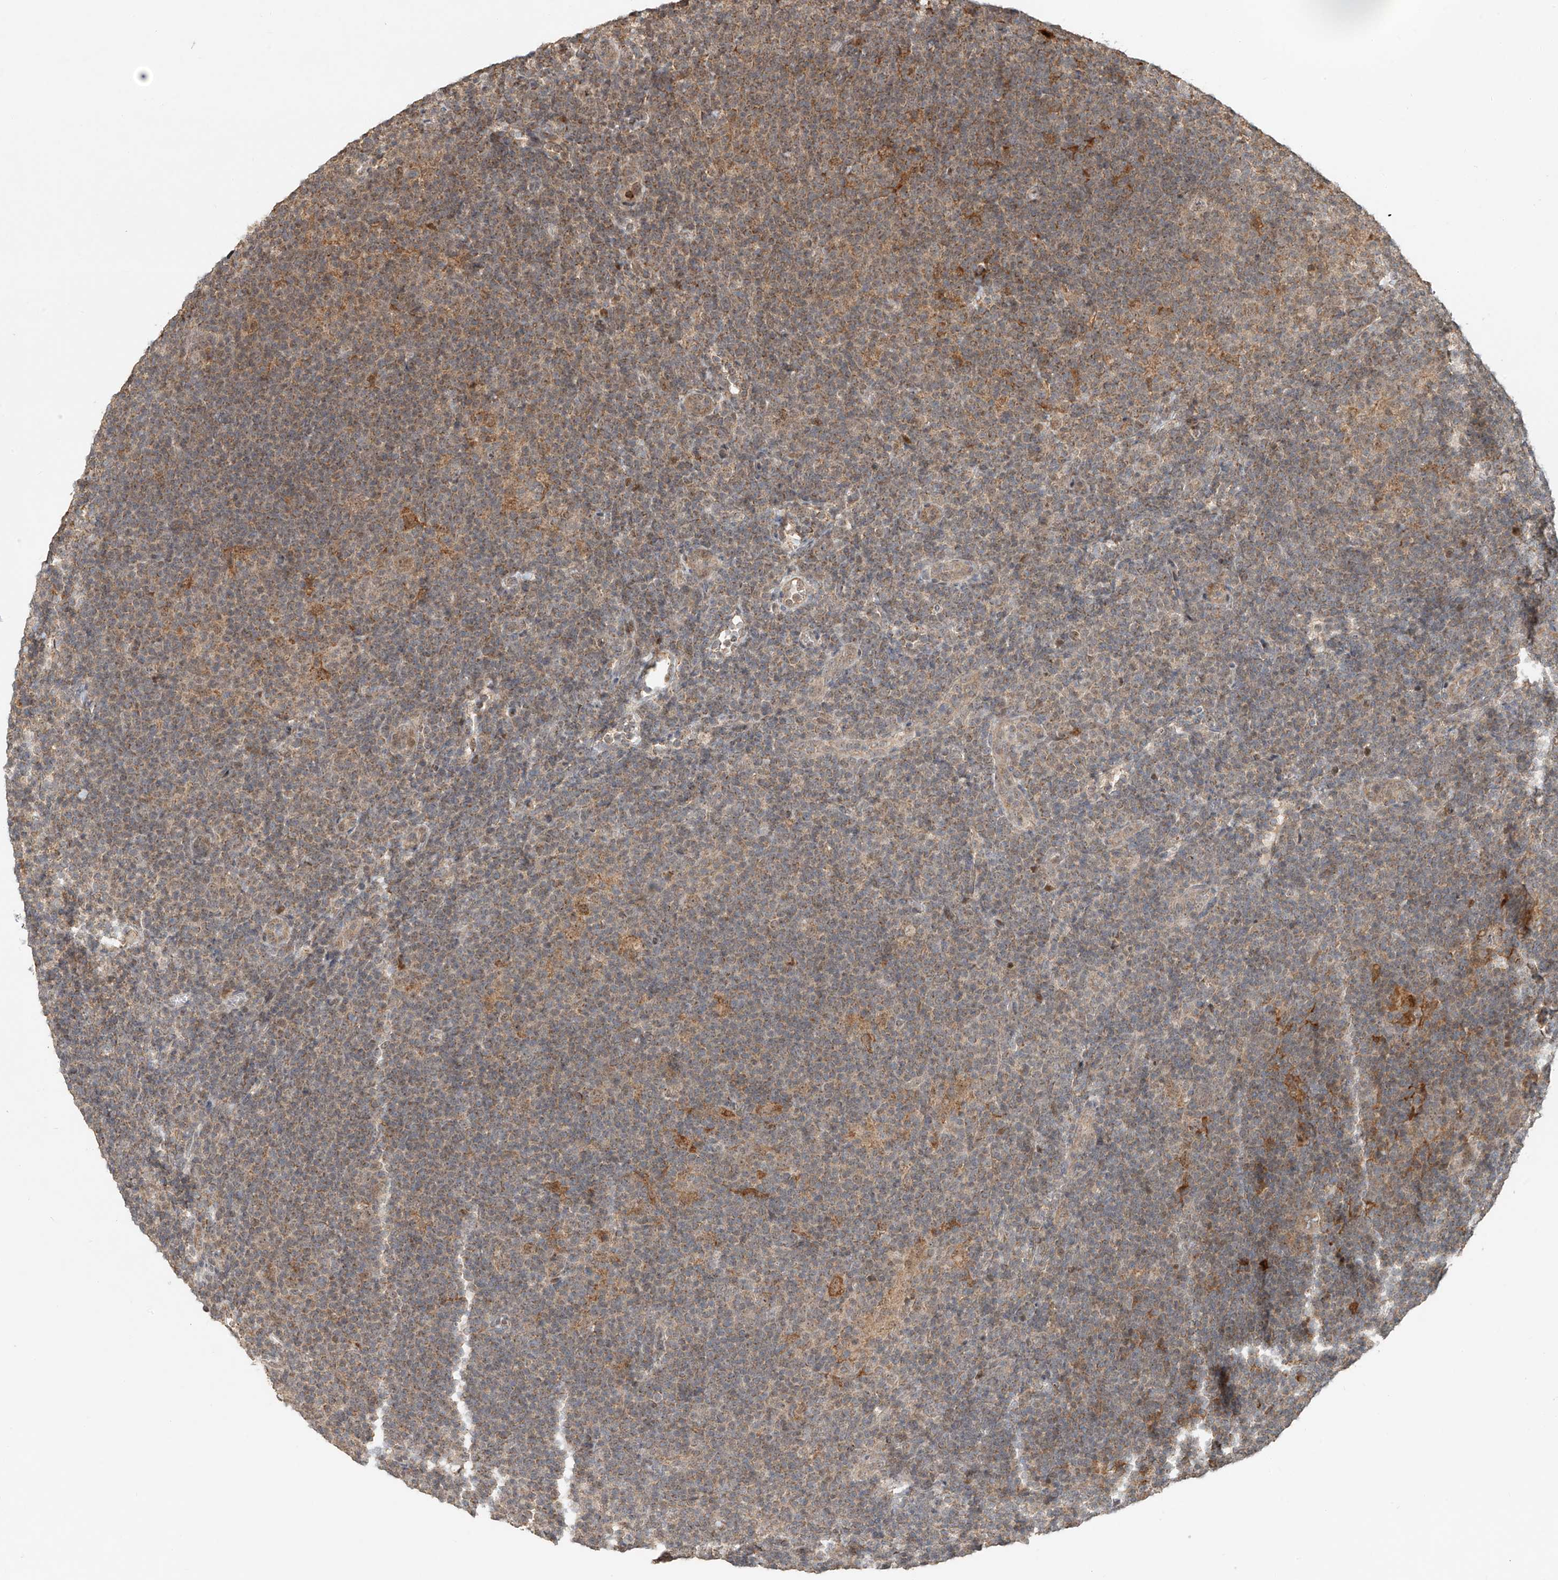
{"staining": {"intensity": "moderate", "quantity": "25%-75%", "location": "cytoplasmic/membranous,nuclear"}, "tissue": "lymphoma", "cell_type": "Tumor cells", "image_type": "cancer", "snomed": [{"axis": "morphology", "description": "Hodgkin's disease, NOS"}, {"axis": "topography", "description": "Lymph node"}], "caption": "Moderate cytoplasmic/membranous and nuclear protein staining is seen in approximately 25%-75% of tumor cells in lymphoma.", "gene": "SYTL3", "patient": {"sex": "female", "age": 57}}